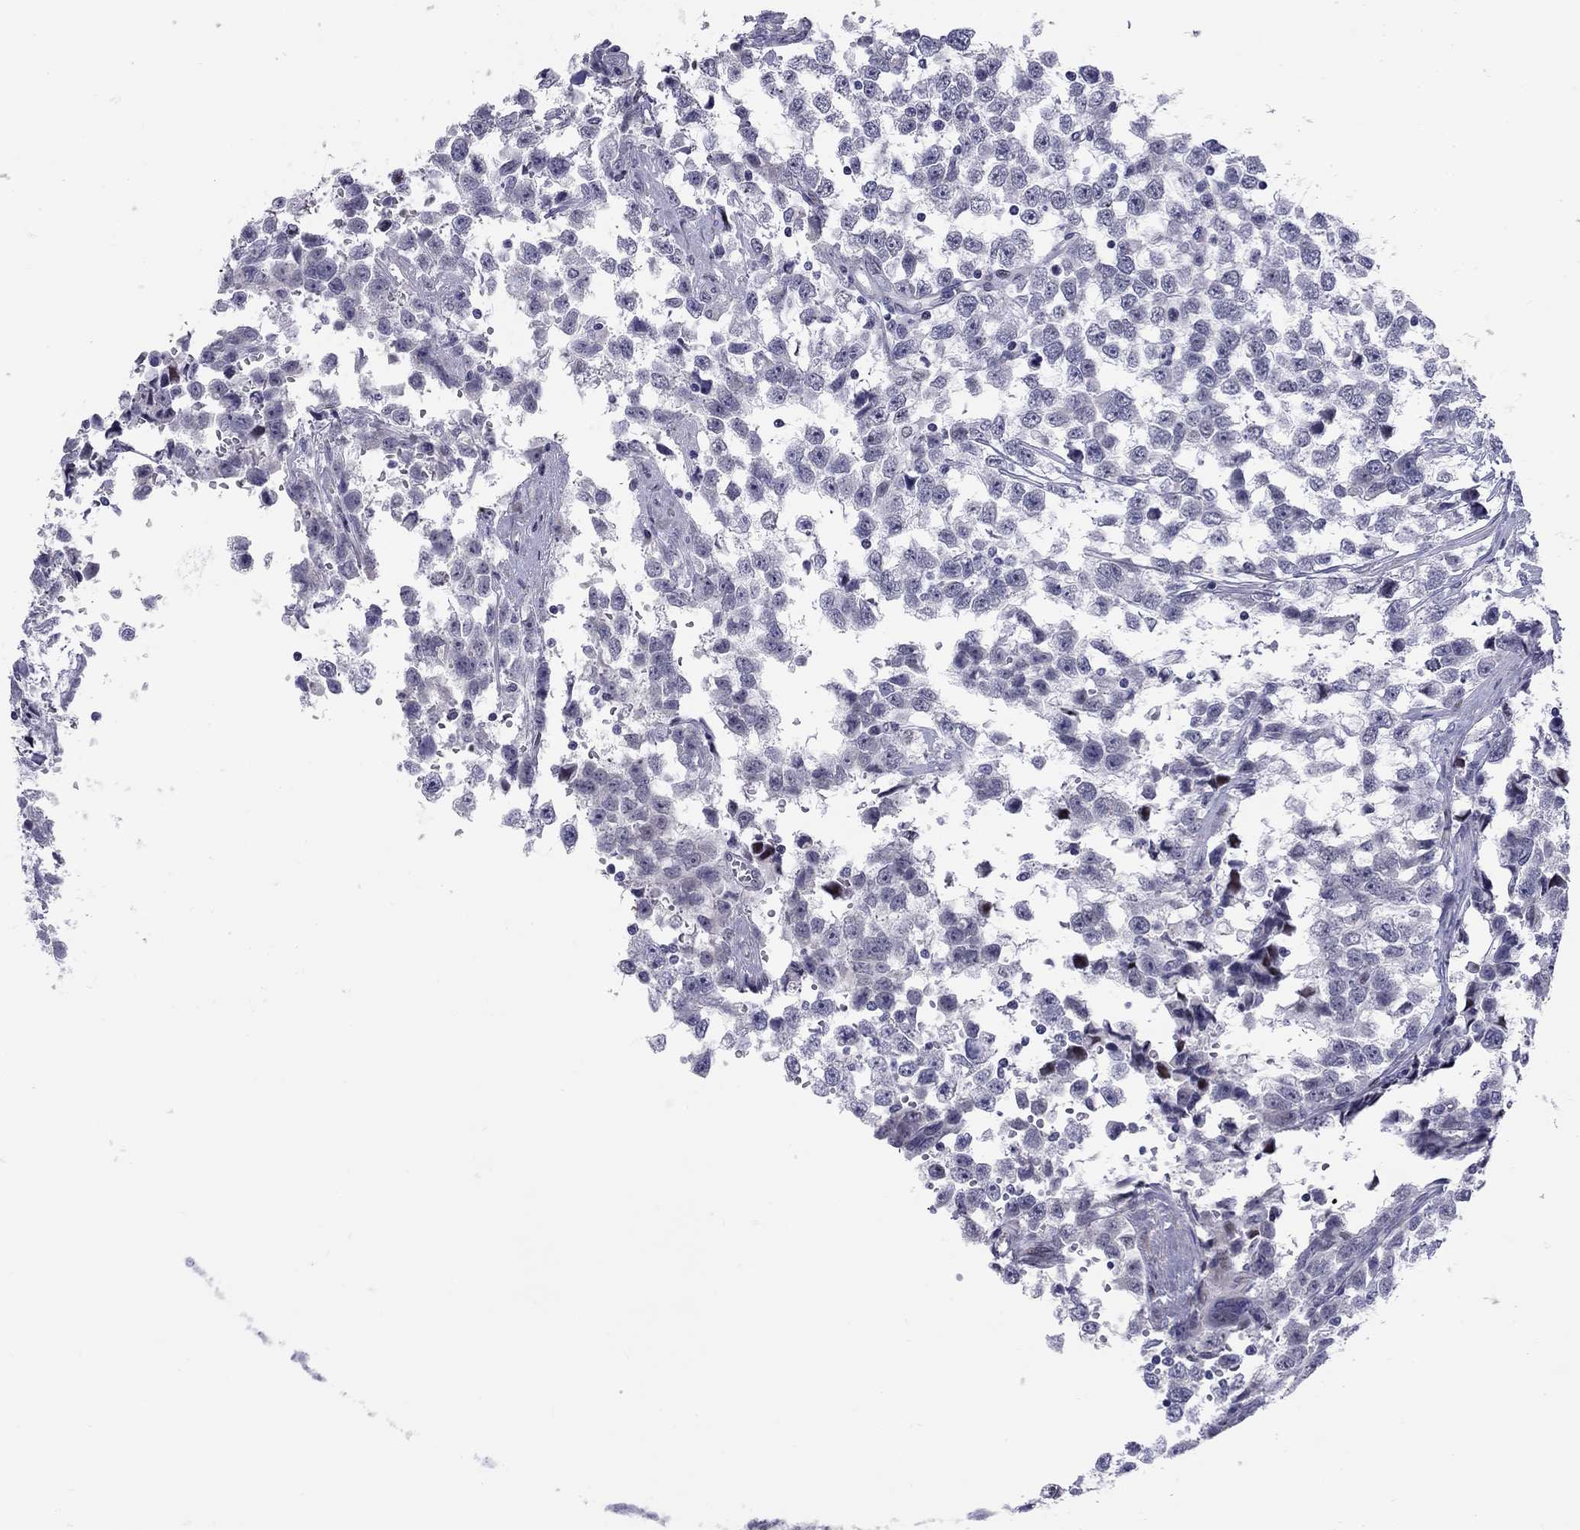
{"staining": {"intensity": "negative", "quantity": "none", "location": "none"}, "tissue": "testis cancer", "cell_type": "Tumor cells", "image_type": "cancer", "snomed": [{"axis": "morphology", "description": "Seminoma, NOS"}, {"axis": "topography", "description": "Testis"}], "caption": "Testis cancer (seminoma) stained for a protein using immunohistochemistry demonstrates no staining tumor cells.", "gene": "C8orf88", "patient": {"sex": "male", "age": 34}}